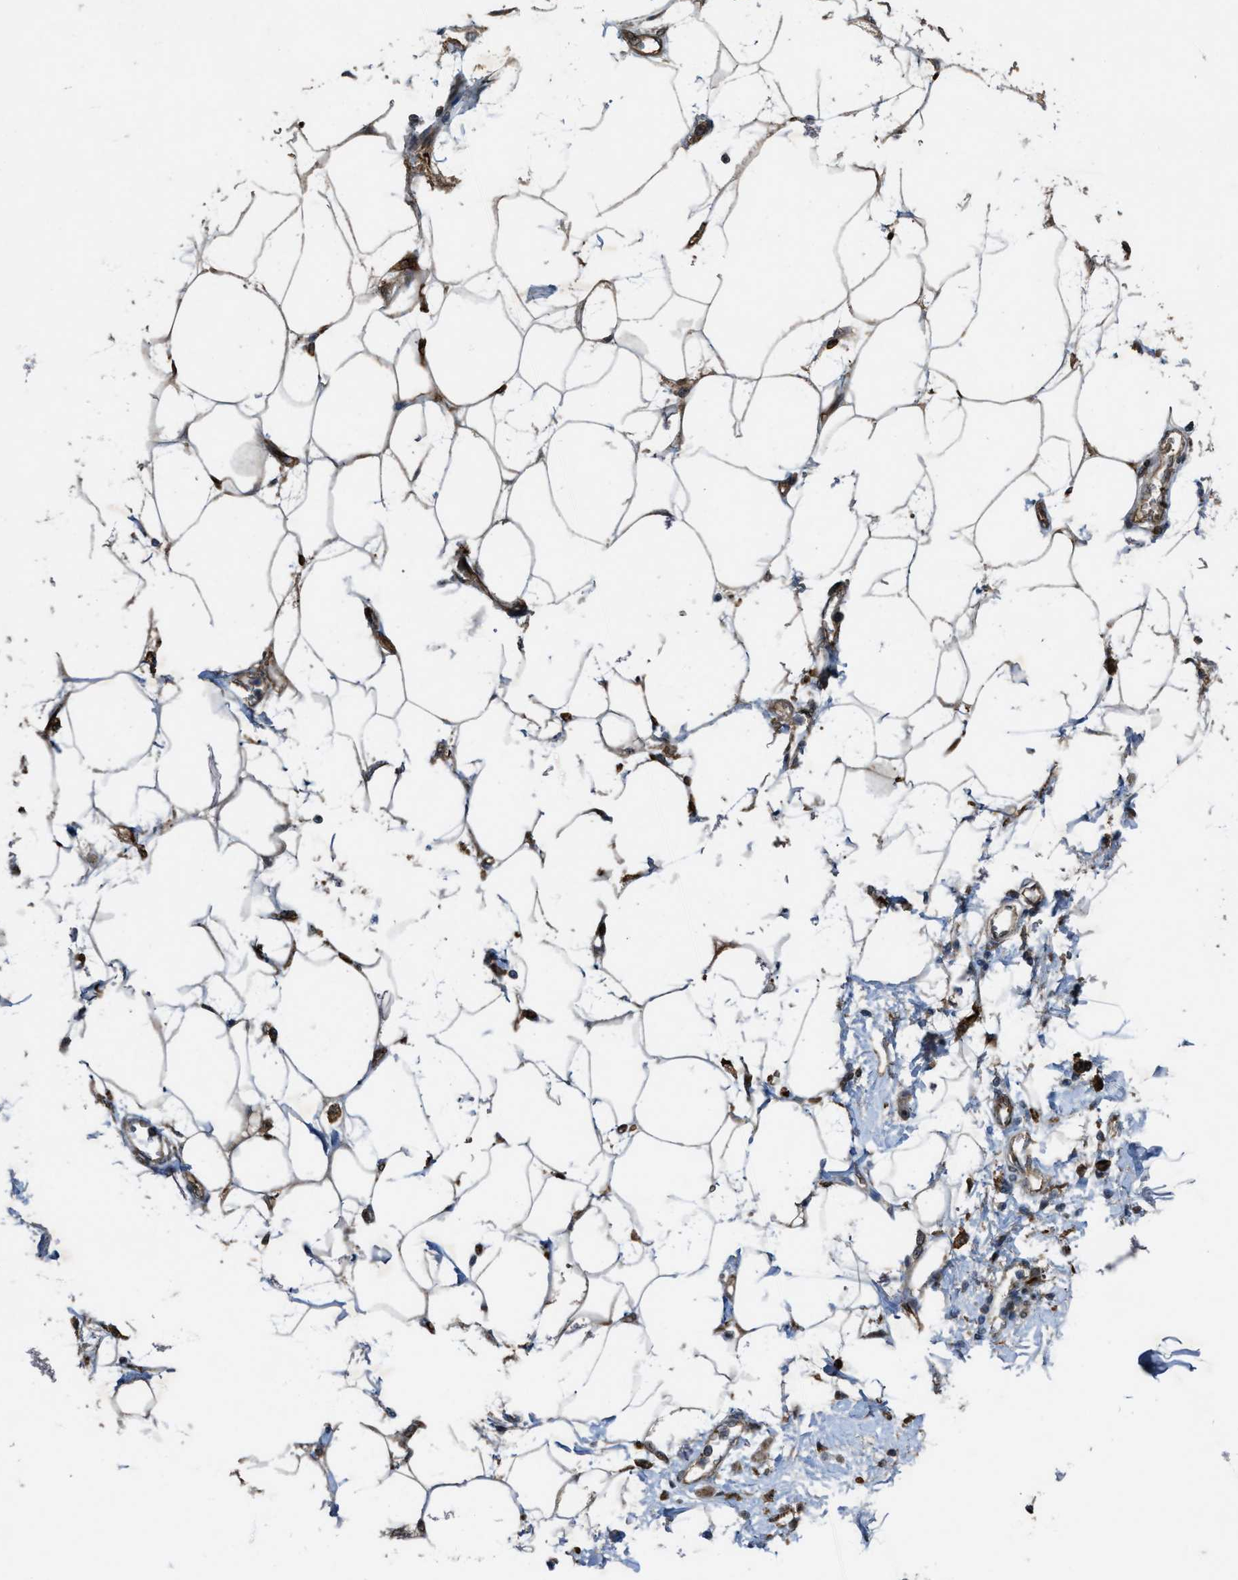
{"staining": {"intensity": "negative", "quantity": "none", "location": "none"}, "tissue": "adipose tissue", "cell_type": "Adipocytes", "image_type": "normal", "snomed": [{"axis": "morphology", "description": "Normal tissue, NOS"}, {"axis": "morphology", "description": "Adenocarcinoma, NOS"}, {"axis": "topography", "description": "Duodenum"}, {"axis": "topography", "description": "Peripheral nerve tissue"}], "caption": "The IHC histopathology image has no significant positivity in adipocytes of adipose tissue.", "gene": "LRRC72", "patient": {"sex": "female", "age": 60}}